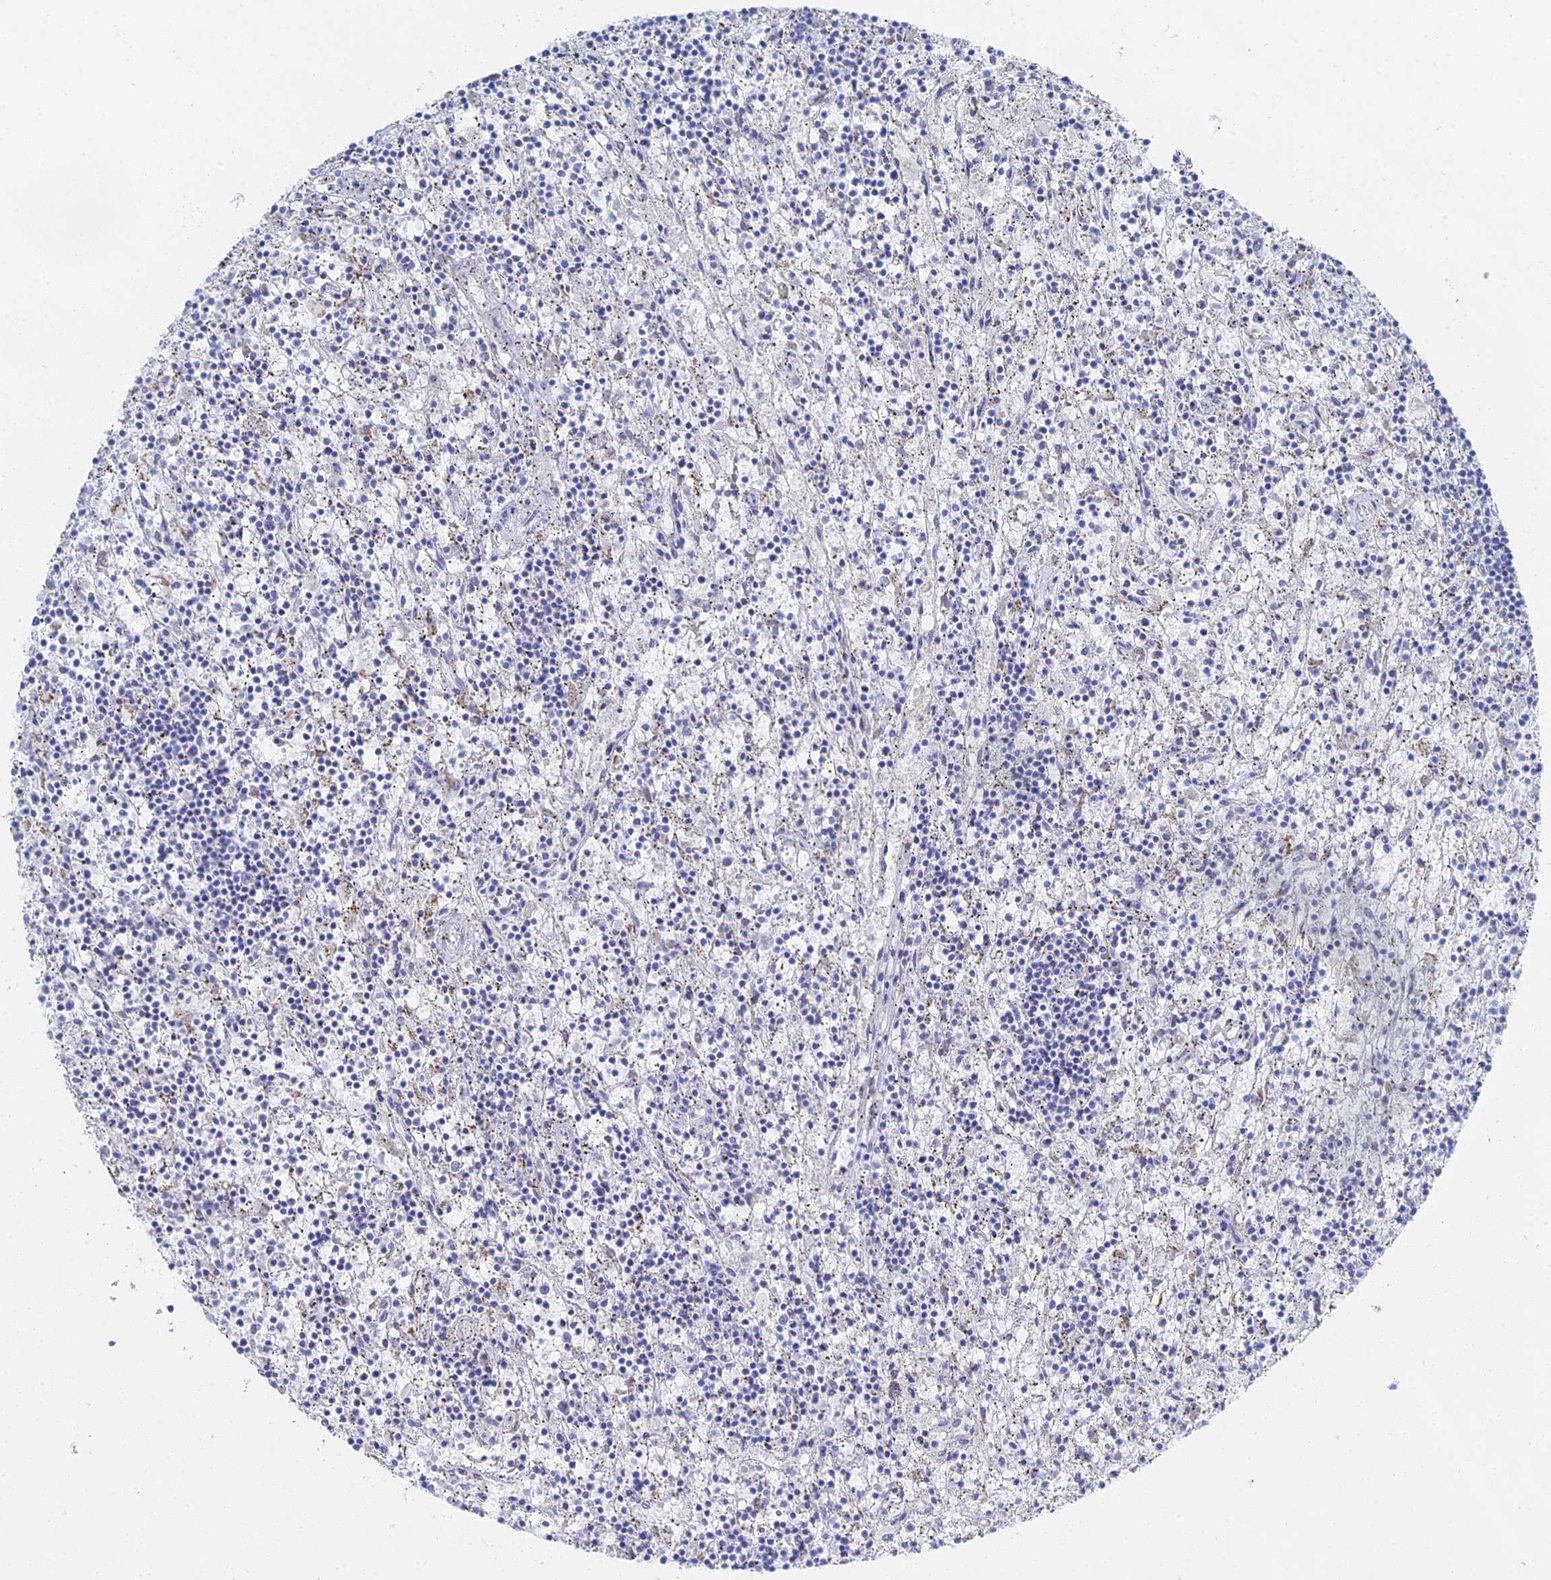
{"staining": {"intensity": "negative", "quantity": "none", "location": "none"}, "tissue": "lymphoma", "cell_type": "Tumor cells", "image_type": "cancer", "snomed": [{"axis": "morphology", "description": "Malignant lymphoma, non-Hodgkin's type, Low grade"}, {"axis": "topography", "description": "Spleen"}], "caption": "Immunohistochemistry (IHC) image of human malignant lymphoma, non-Hodgkin's type (low-grade) stained for a protein (brown), which shows no positivity in tumor cells.", "gene": "DHX34", "patient": {"sex": "male", "age": 76}}